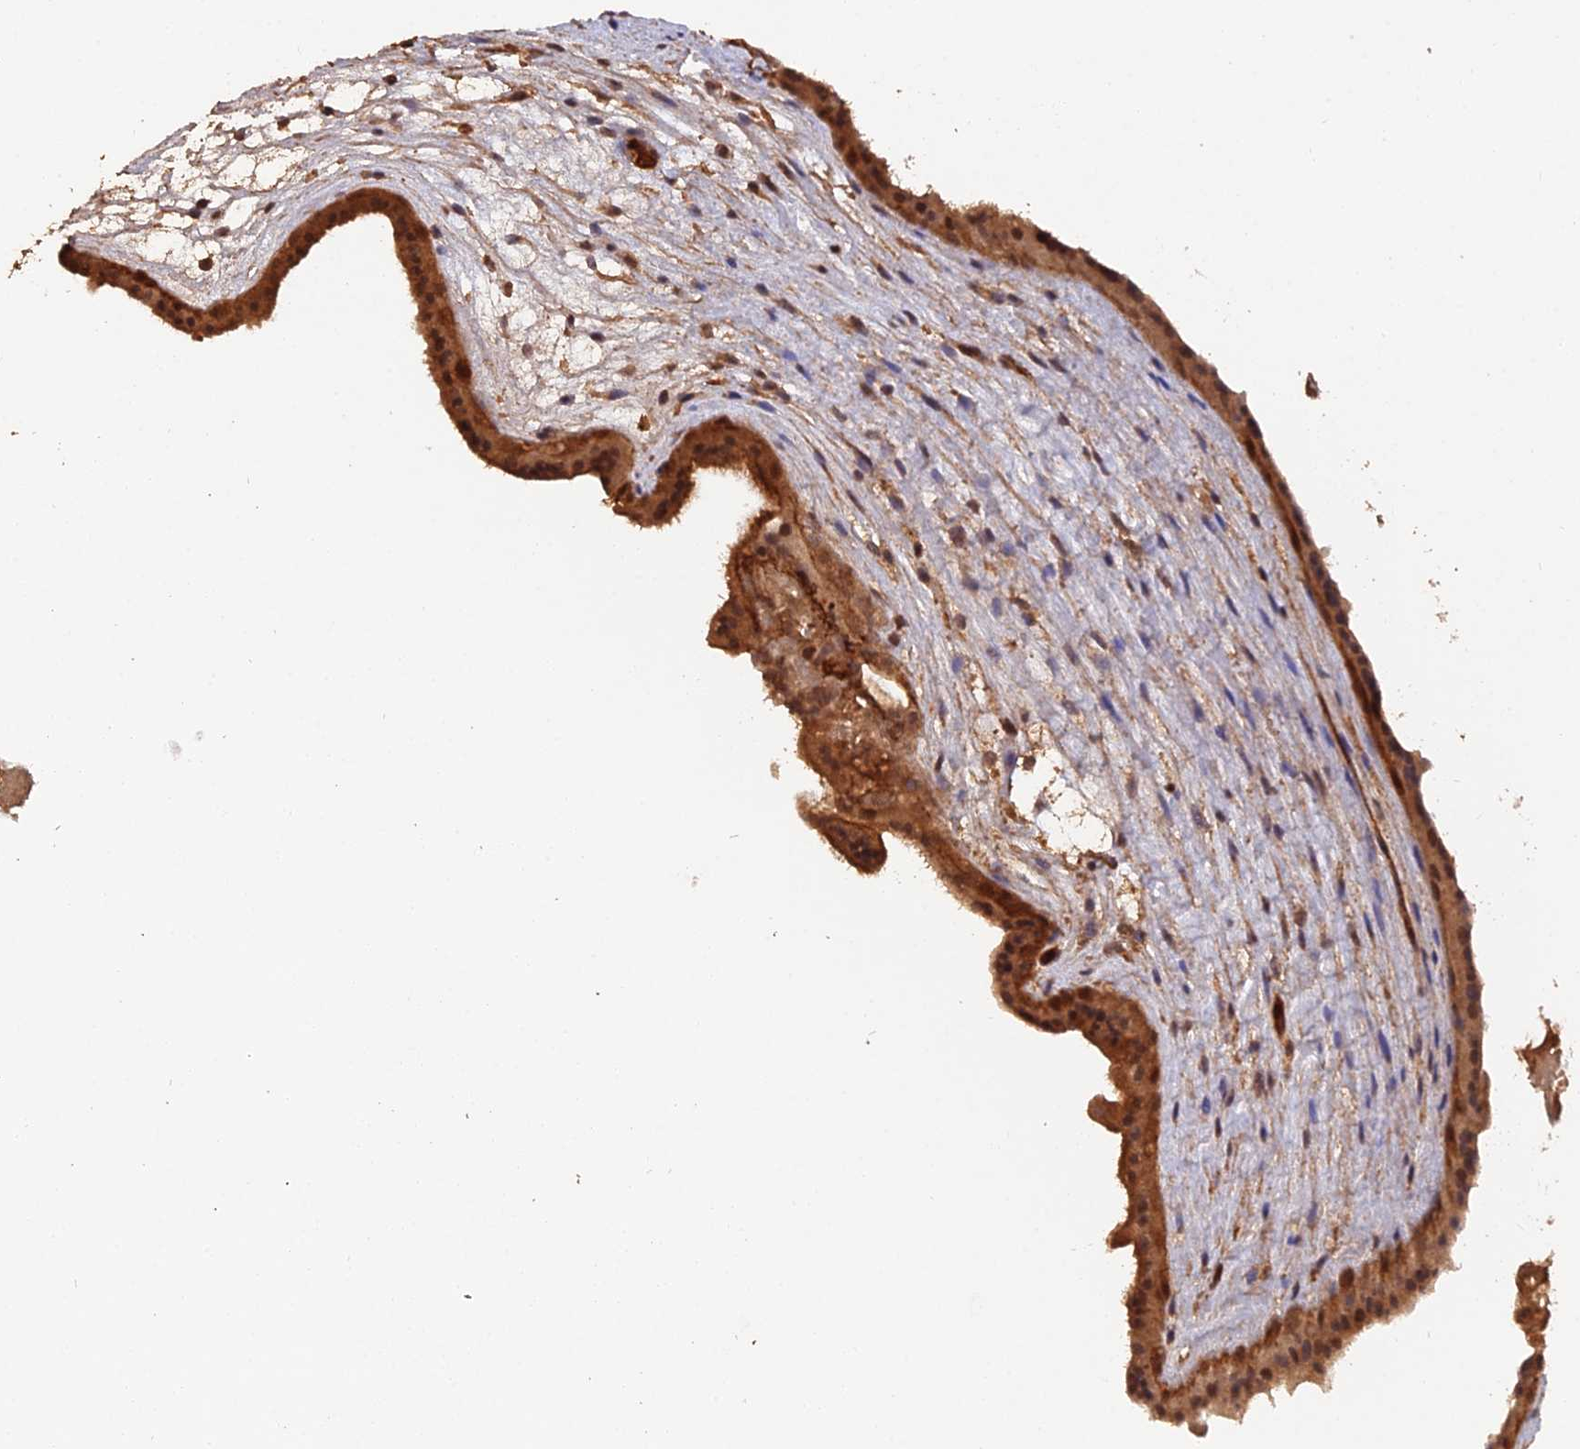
{"staining": {"intensity": "strong", "quantity": ">75%", "location": "cytoplasmic/membranous,nuclear"}, "tissue": "fallopian tube", "cell_type": "Glandular cells", "image_type": "normal", "snomed": [{"axis": "morphology", "description": "Normal tissue, NOS"}, {"axis": "topography", "description": "Fallopian tube"}, {"axis": "topography", "description": "Placenta"}], "caption": "Immunohistochemistry (IHC) staining of benign fallopian tube, which displays high levels of strong cytoplasmic/membranous,nuclear staining in approximately >75% of glandular cells indicating strong cytoplasmic/membranous,nuclear protein expression. The staining was performed using DAB (brown) for protein detection and nuclei were counterstained in hematoxylin (blue).", "gene": "RALGAPA2", "patient": {"sex": "female", "age": 34}}